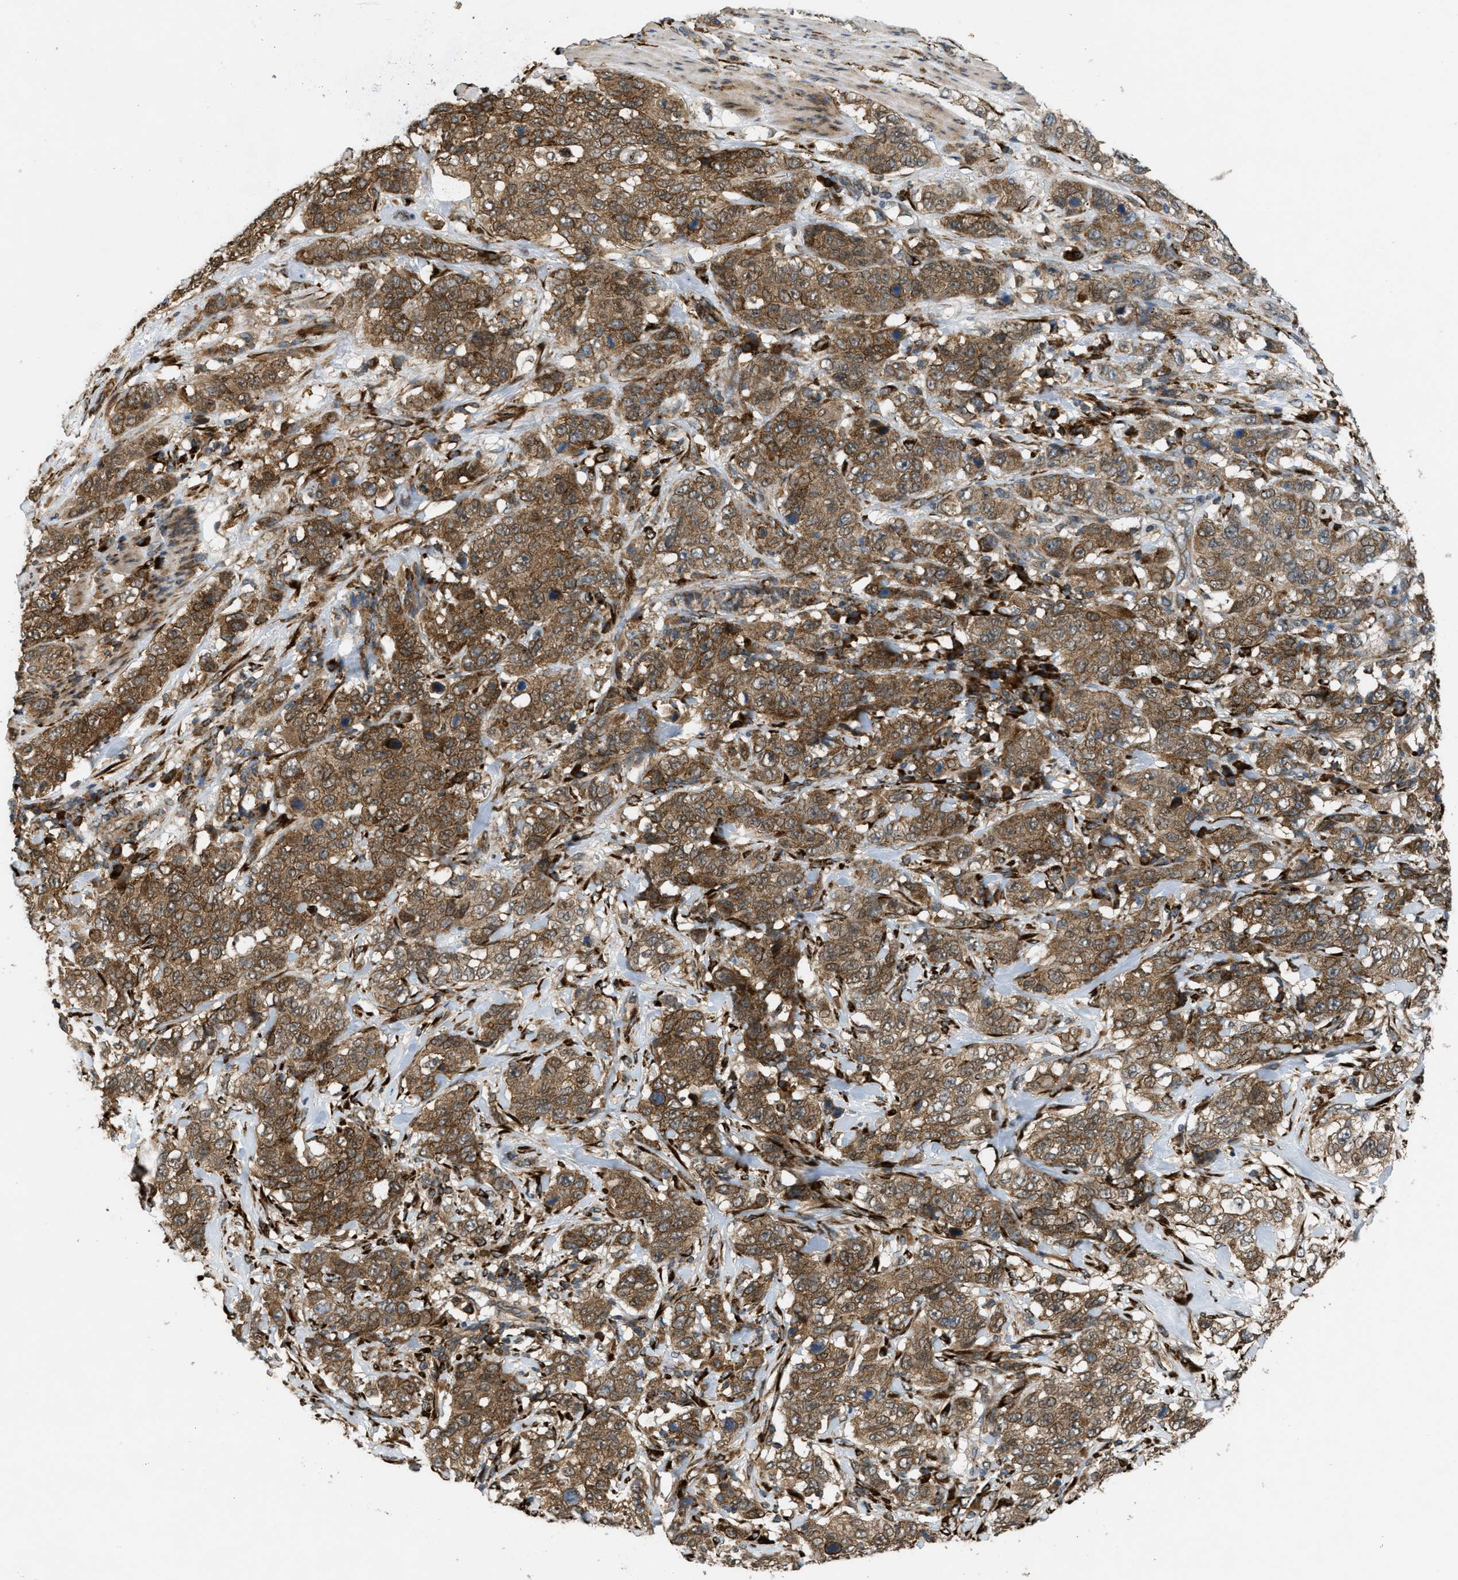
{"staining": {"intensity": "moderate", "quantity": ">75%", "location": "cytoplasmic/membranous"}, "tissue": "stomach cancer", "cell_type": "Tumor cells", "image_type": "cancer", "snomed": [{"axis": "morphology", "description": "Adenocarcinoma, NOS"}, {"axis": "topography", "description": "Stomach"}], "caption": "This micrograph demonstrates stomach adenocarcinoma stained with IHC to label a protein in brown. The cytoplasmic/membranous of tumor cells show moderate positivity for the protein. Nuclei are counter-stained blue.", "gene": "PCDH18", "patient": {"sex": "male", "age": 48}}